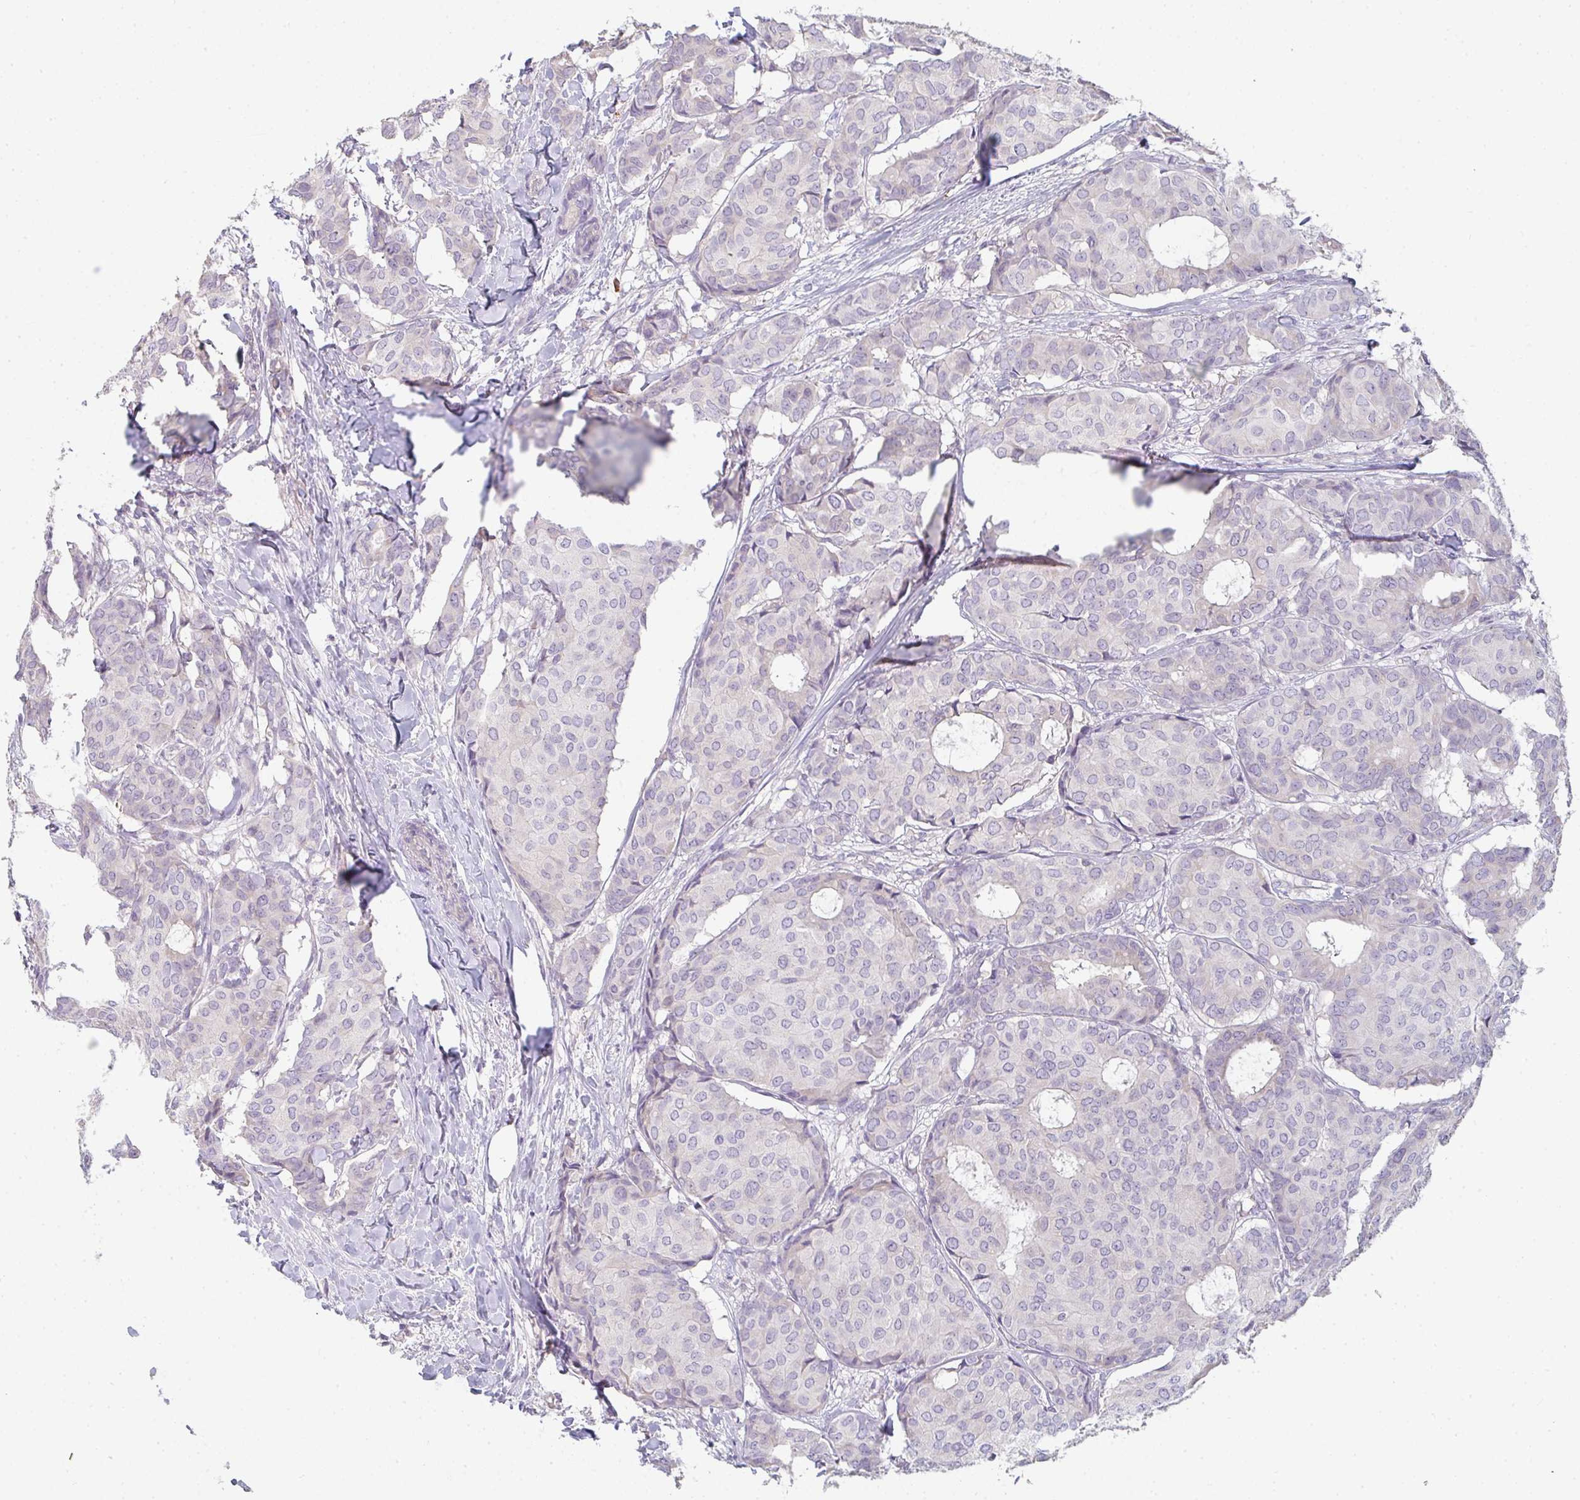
{"staining": {"intensity": "negative", "quantity": "none", "location": "none"}, "tissue": "breast cancer", "cell_type": "Tumor cells", "image_type": "cancer", "snomed": [{"axis": "morphology", "description": "Duct carcinoma"}, {"axis": "topography", "description": "Breast"}], "caption": "Image shows no protein expression in tumor cells of breast cancer (invasive ductal carcinoma) tissue.", "gene": "ZNF215", "patient": {"sex": "female", "age": 75}}